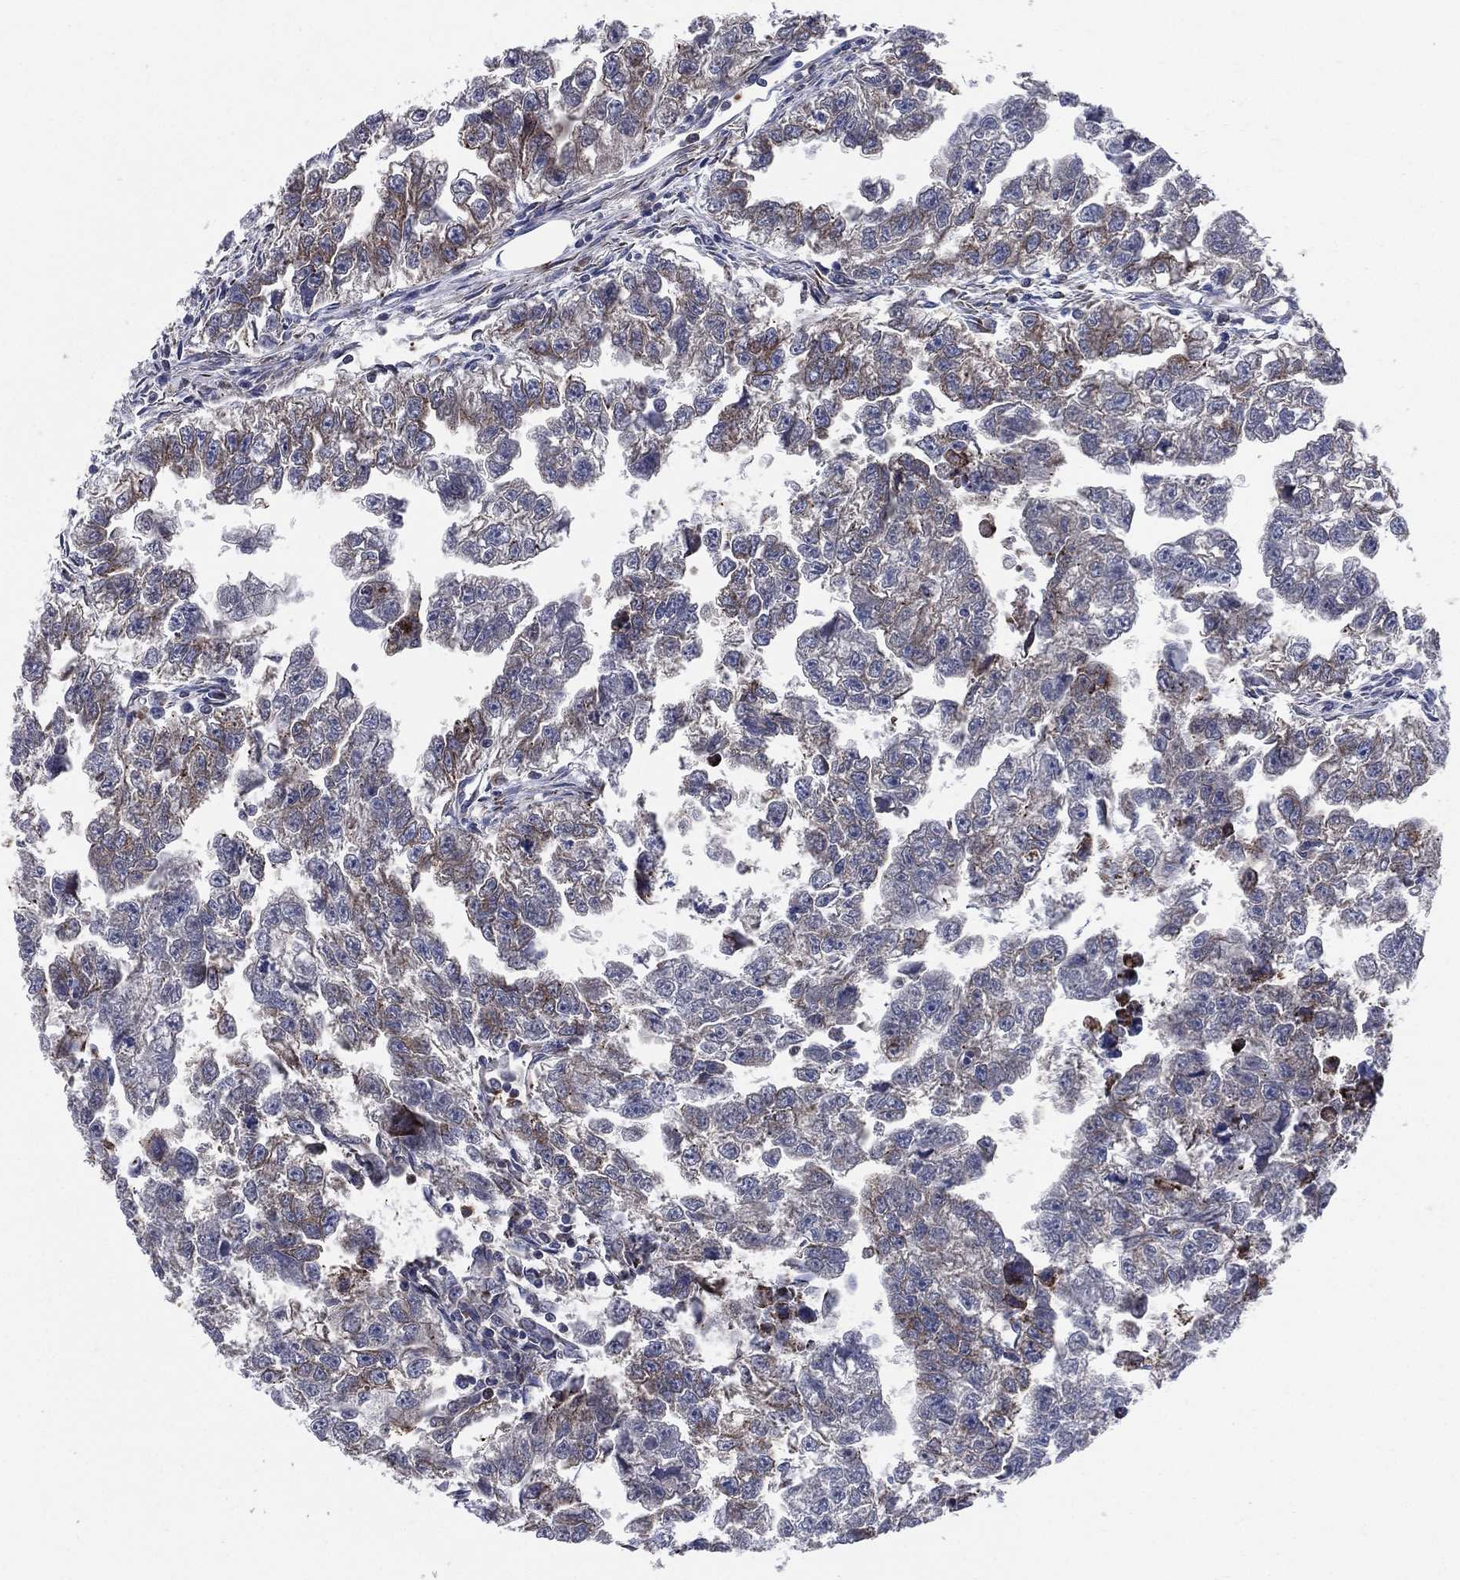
{"staining": {"intensity": "moderate", "quantity": "<25%", "location": "cytoplasmic/membranous"}, "tissue": "testis cancer", "cell_type": "Tumor cells", "image_type": "cancer", "snomed": [{"axis": "morphology", "description": "Carcinoma, Embryonal, NOS"}, {"axis": "morphology", "description": "Teratoma, malignant, NOS"}, {"axis": "topography", "description": "Testis"}], "caption": "Tumor cells demonstrate moderate cytoplasmic/membranous positivity in approximately <25% of cells in testis cancer.", "gene": "CCDC159", "patient": {"sex": "male", "age": 44}}